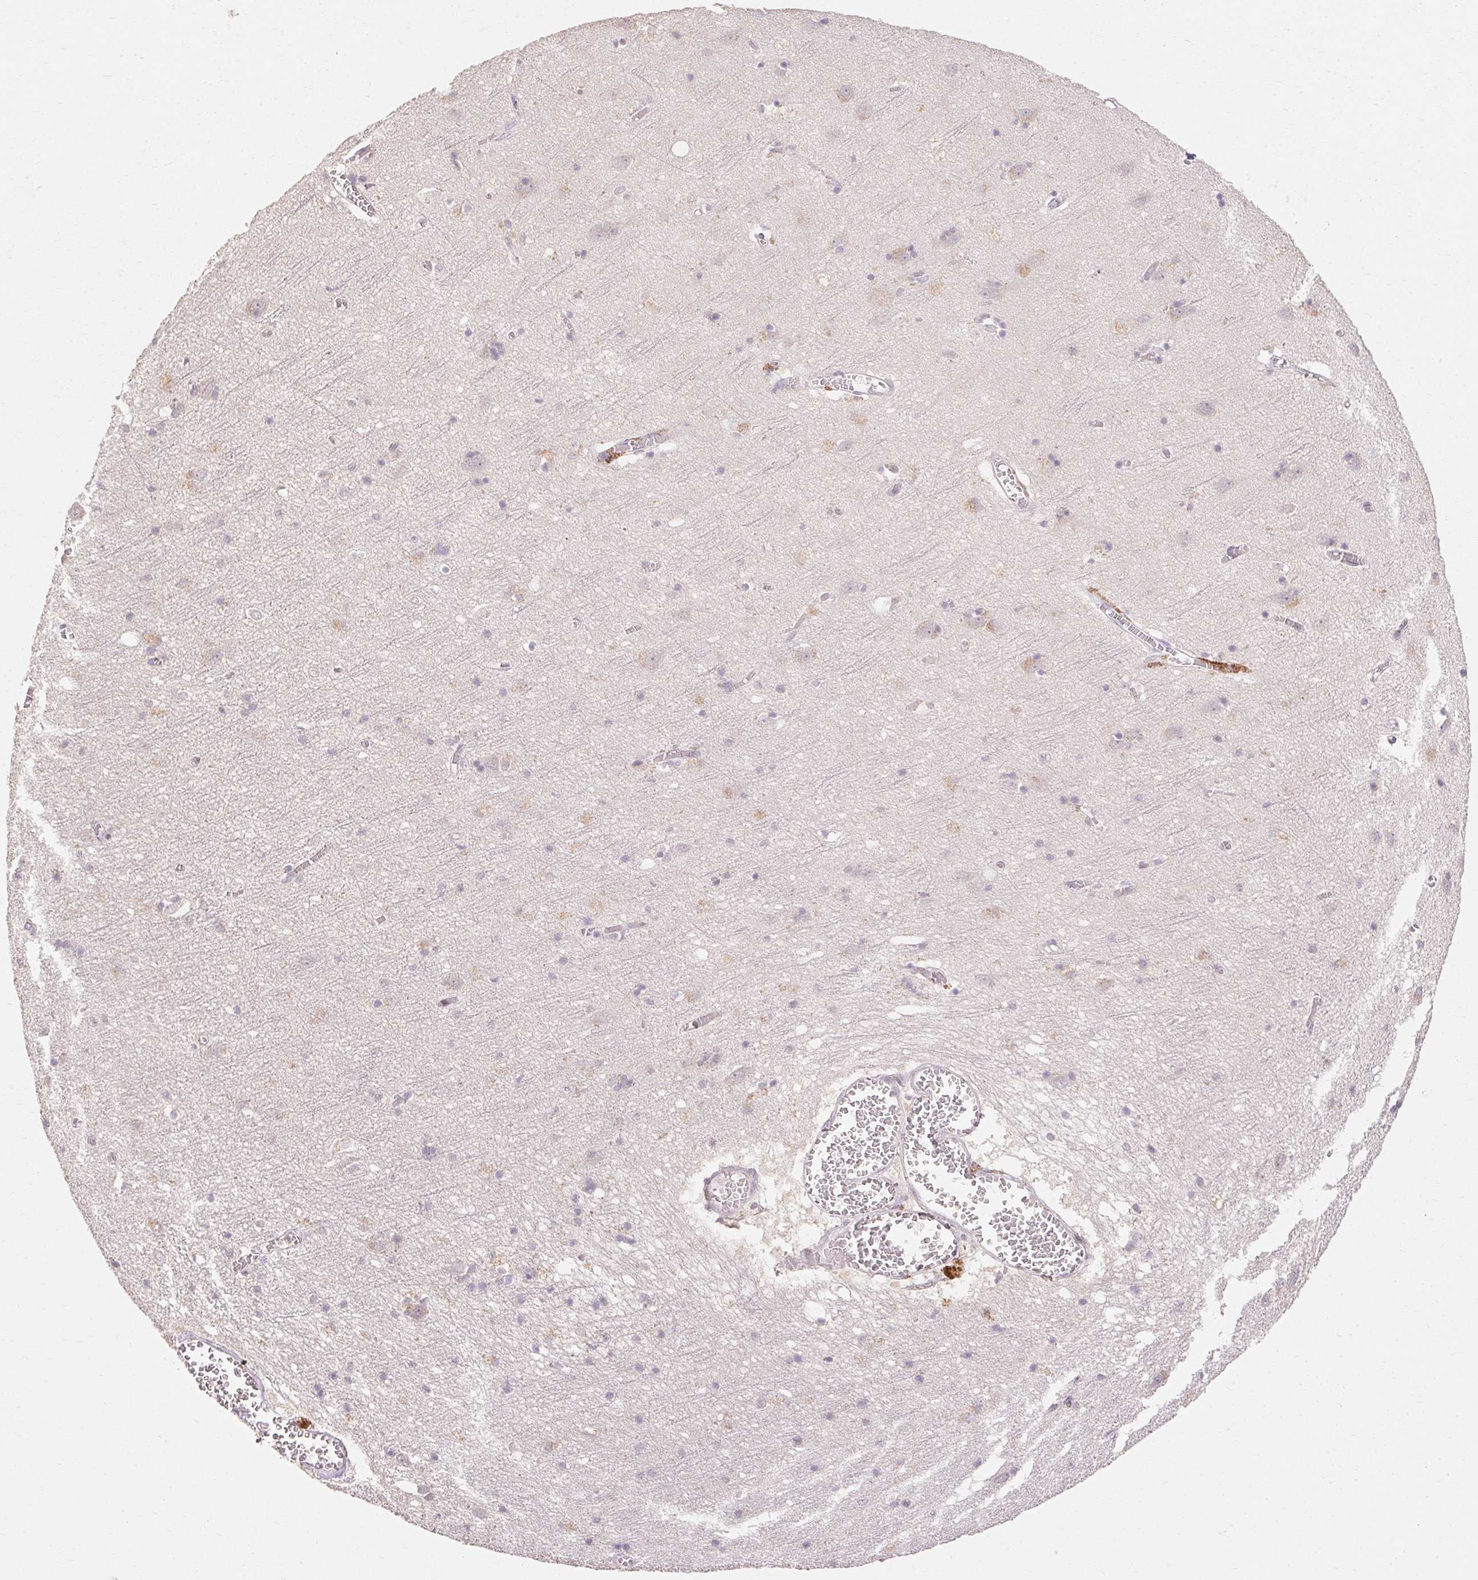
{"staining": {"intensity": "negative", "quantity": "none", "location": "none"}, "tissue": "cerebral cortex", "cell_type": "Endothelial cells", "image_type": "normal", "snomed": [{"axis": "morphology", "description": "Normal tissue, NOS"}, {"axis": "topography", "description": "Cerebral cortex"}], "caption": "High power microscopy histopathology image of an immunohistochemistry (IHC) image of normal cerebral cortex, revealing no significant staining in endothelial cells.", "gene": "SKP2", "patient": {"sex": "male", "age": 70}}